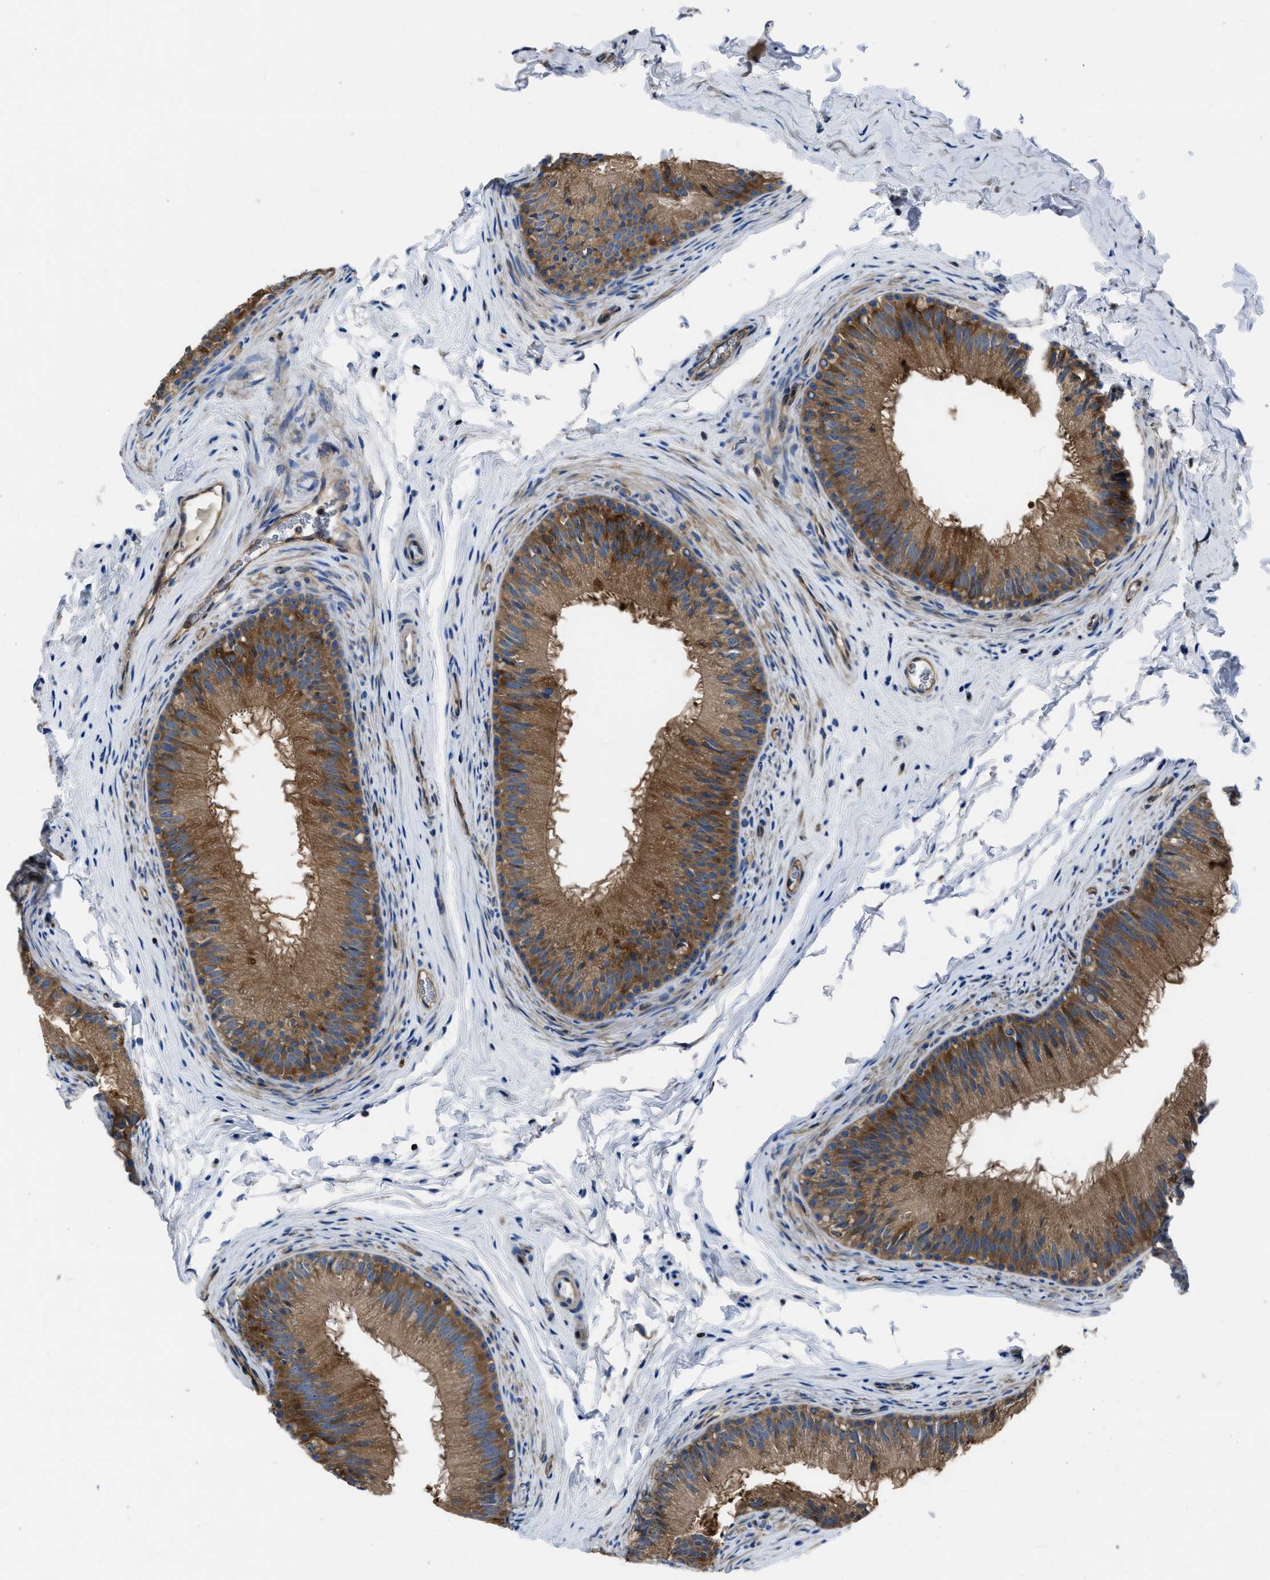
{"staining": {"intensity": "moderate", "quantity": ">75%", "location": "cytoplasmic/membranous"}, "tissue": "epididymis", "cell_type": "Glandular cells", "image_type": "normal", "snomed": [{"axis": "morphology", "description": "Normal tissue, NOS"}, {"axis": "topography", "description": "Testis"}, {"axis": "topography", "description": "Epididymis"}], "caption": "Benign epididymis was stained to show a protein in brown. There is medium levels of moderate cytoplasmic/membranous positivity in about >75% of glandular cells. The protein of interest is shown in brown color, while the nuclei are stained blue.", "gene": "YARS1", "patient": {"sex": "male", "age": 36}}